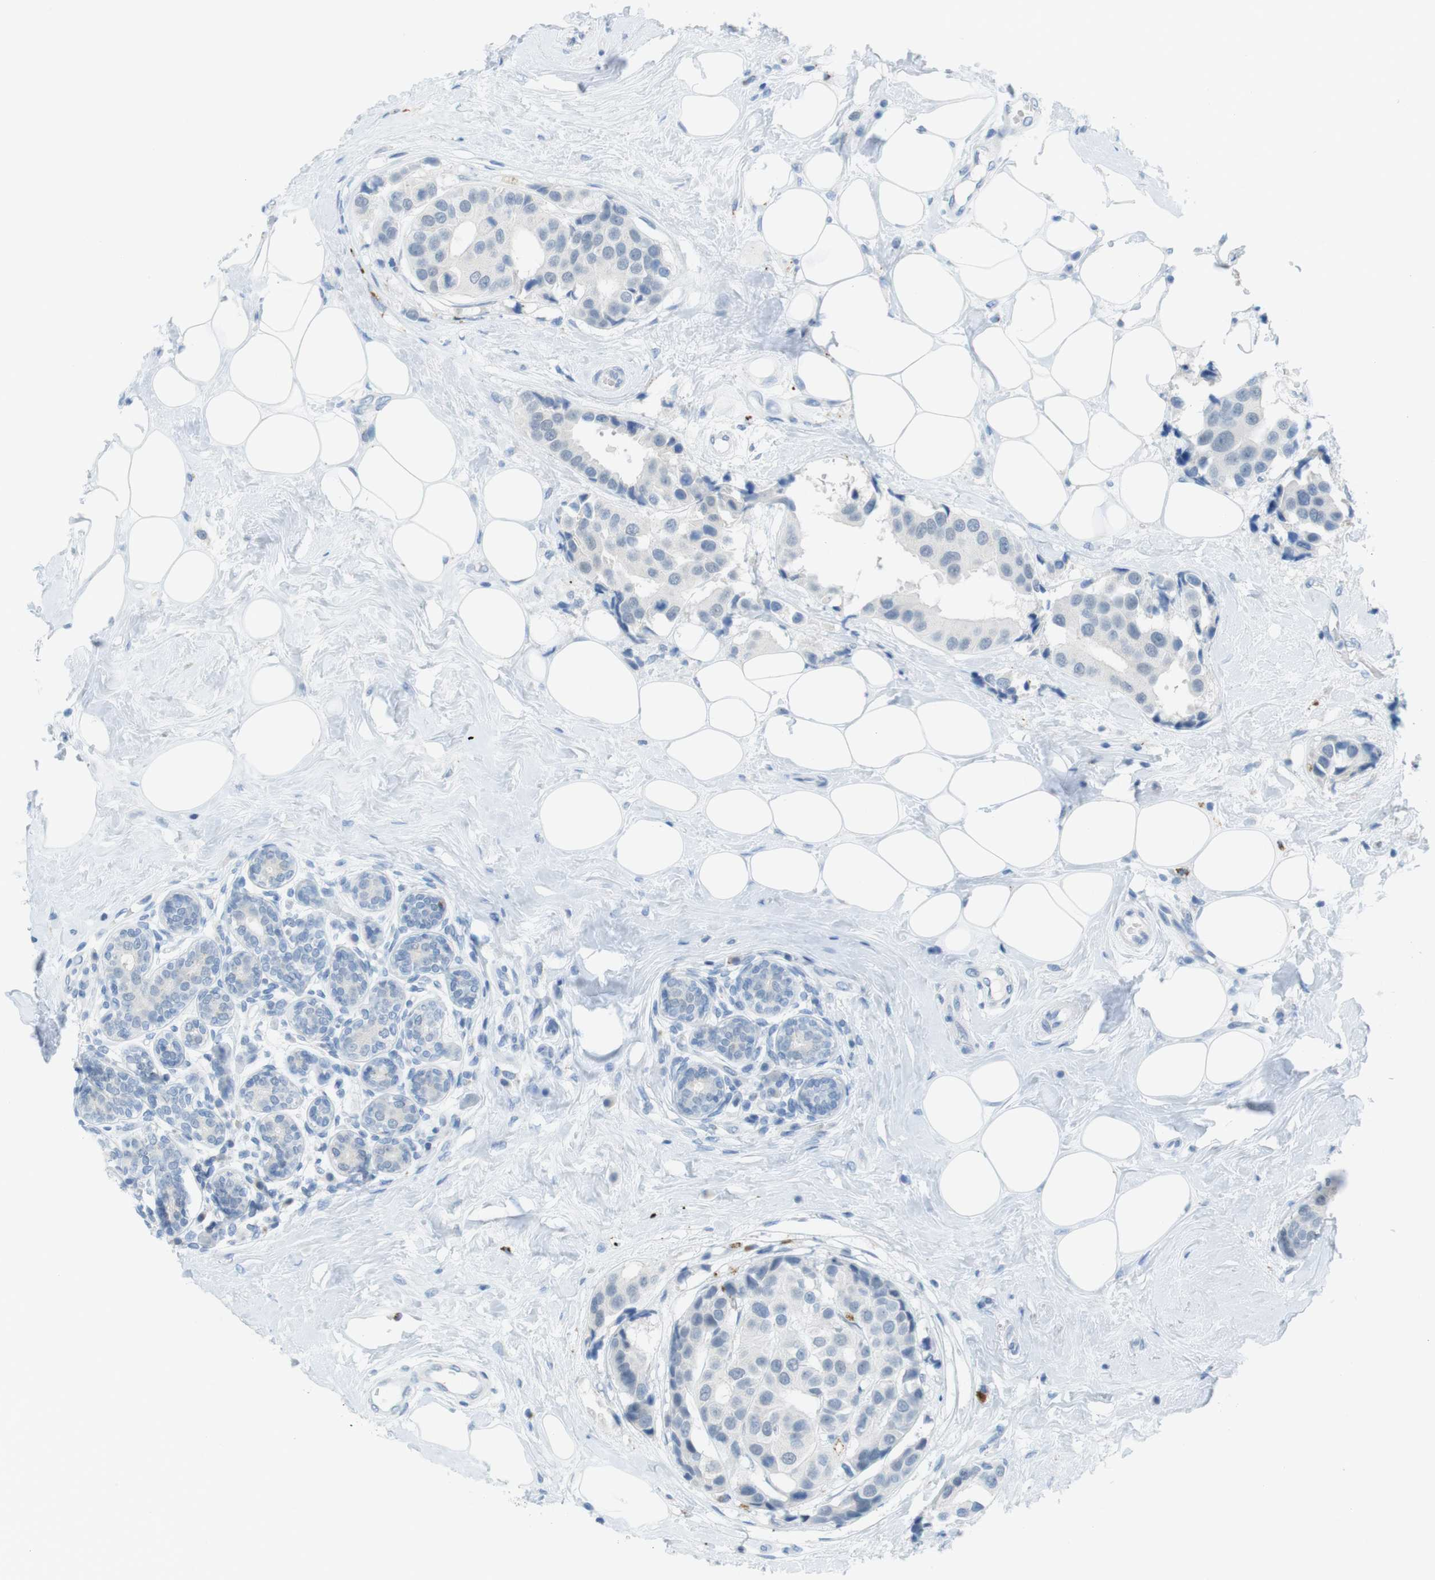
{"staining": {"intensity": "negative", "quantity": "none", "location": "none"}, "tissue": "breast cancer", "cell_type": "Tumor cells", "image_type": "cancer", "snomed": [{"axis": "morphology", "description": "Normal tissue, NOS"}, {"axis": "morphology", "description": "Duct carcinoma"}, {"axis": "topography", "description": "Breast"}], "caption": "Immunohistochemistry photomicrograph of neoplastic tissue: human intraductal carcinoma (breast) stained with DAB (3,3'-diaminobenzidine) shows no significant protein staining in tumor cells.", "gene": "YIPF1", "patient": {"sex": "female", "age": 39}}